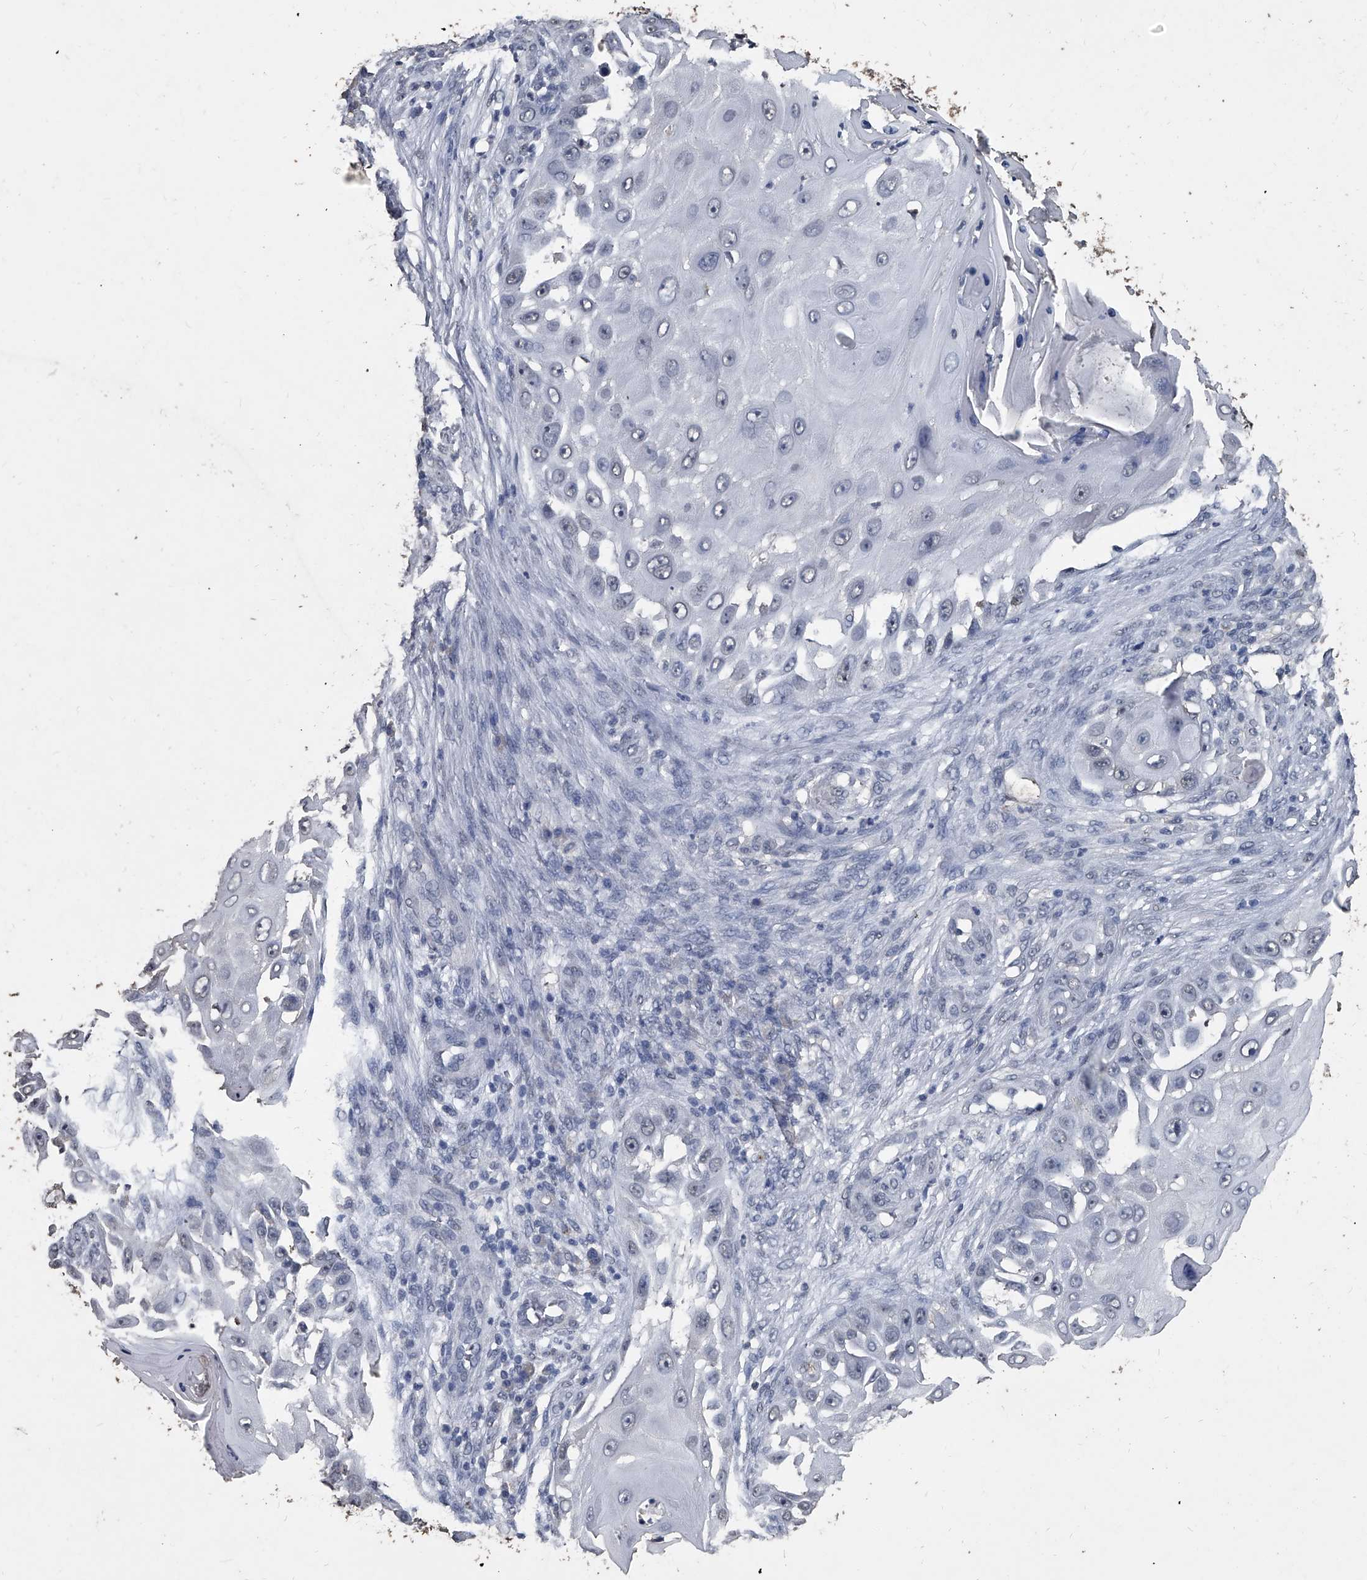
{"staining": {"intensity": "negative", "quantity": "none", "location": "none"}, "tissue": "skin cancer", "cell_type": "Tumor cells", "image_type": "cancer", "snomed": [{"axis": "morphology", "description": "Squamous cell carcinoma, NOS"}, {"axis": "topography", "description": "Skin"}], "caption": "A histopathology image of human skin squamous cell carcinoma is negative for staining in tumor cells. (DAB immunohistochemistry visualized using brightfield microscopy, high magnification).", "gene": "MATR3", "patient": {"sex": "female", "age": 44}}